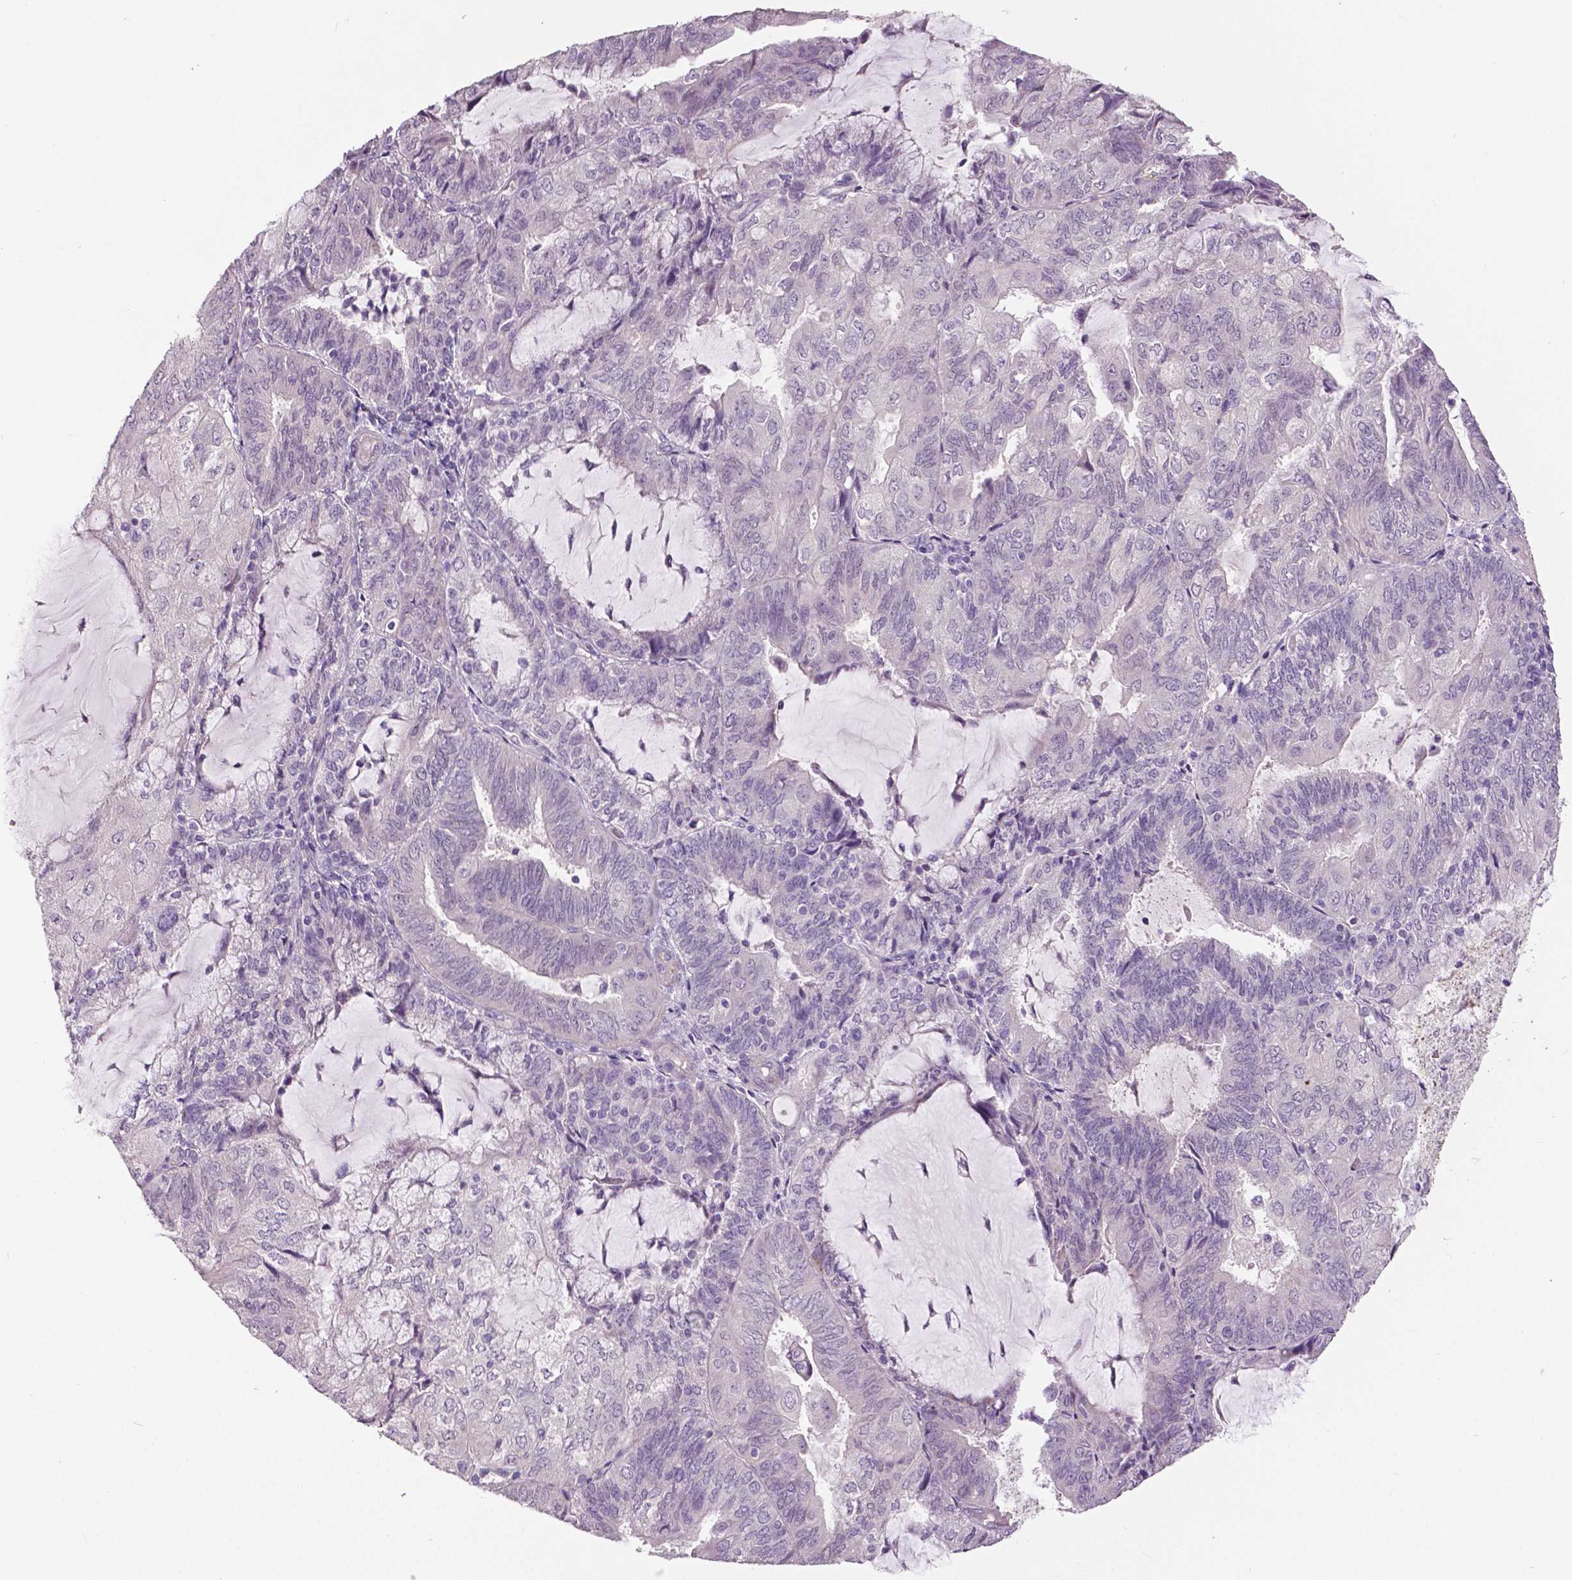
{"staining": {"intensity": "negative", "quantity": "none", "location": "none"}, "tissue": "endometrial cancer", "cell_type": "Tumor cells", "image_type": "cancer", "snomed": [{"axis": "morphology", "description": "Adenocarcinoma, NOS"}, {"axis": "topography", "description": "Endometrium"}], "caption": "High magnification brightfield microscopy of endometrial adenocarcinoma stained with DAB (brown) and counterstained with hematoxylin (blue): tumor cells show no significant expression.", "gene": "FOXA1", "patient": {"sex": "female", "age": 81}}